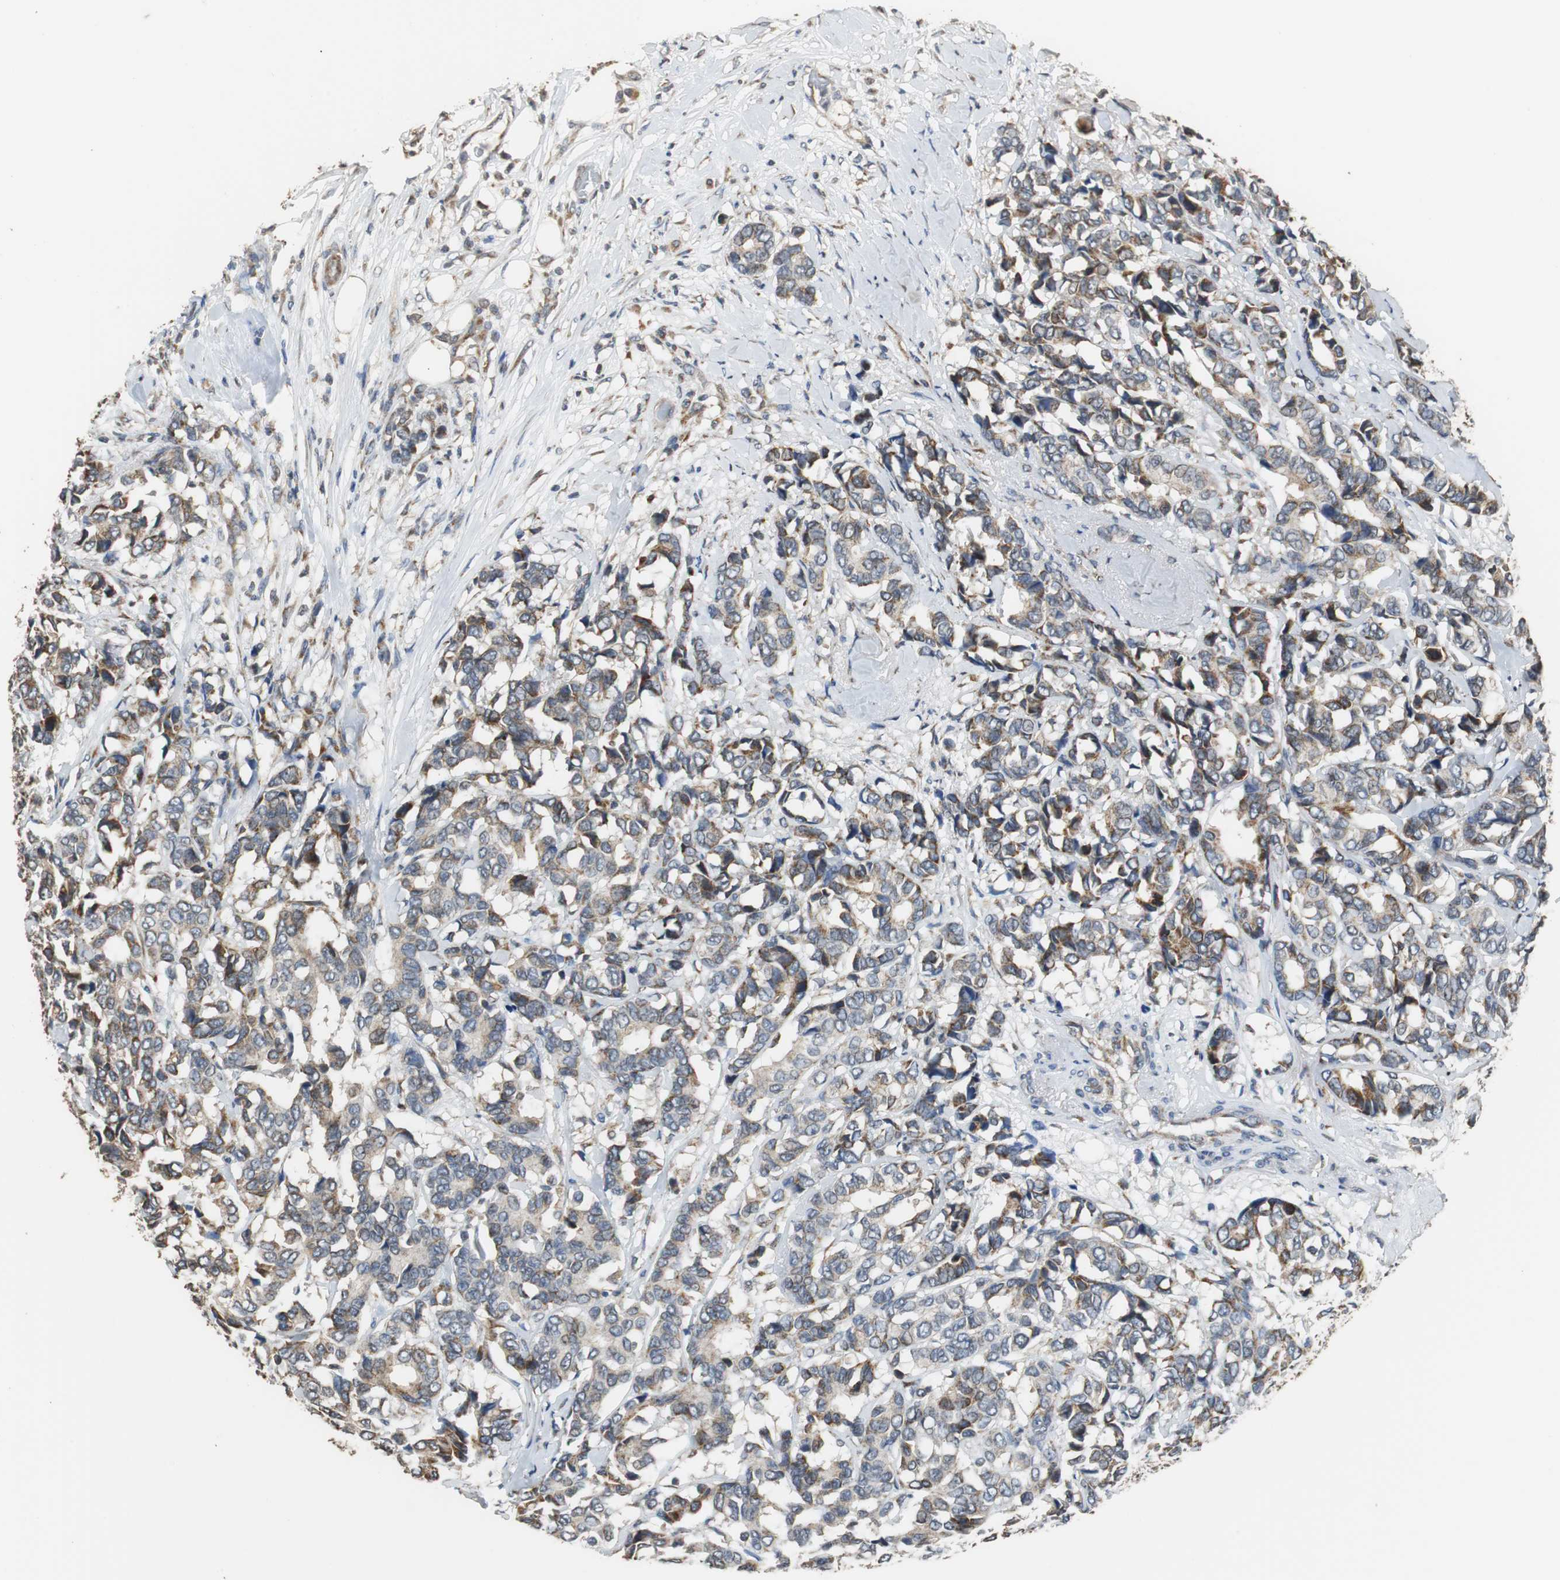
{"staining": {"intensity": "weak", "quantity": "25%-75%", "location": "cytoplasmic/membranous"}, "tissue": "breast cancer", "cell_type": "Tumor cells", "image_type": "cancer", "snomed": [{"axis": "morphology", "description": "Duct carcinoma"}, {"axis": "topography", "description": "Breast"}], "caption": "Protein expression analysis of human infiltrating ductal carcinoma (breast) reveals weak cytoplasmic/membranous positivity in about 25%-75% of tumor cells.", "gene": "HMGCL", "patient": {"sex": "female", "age": 87}}